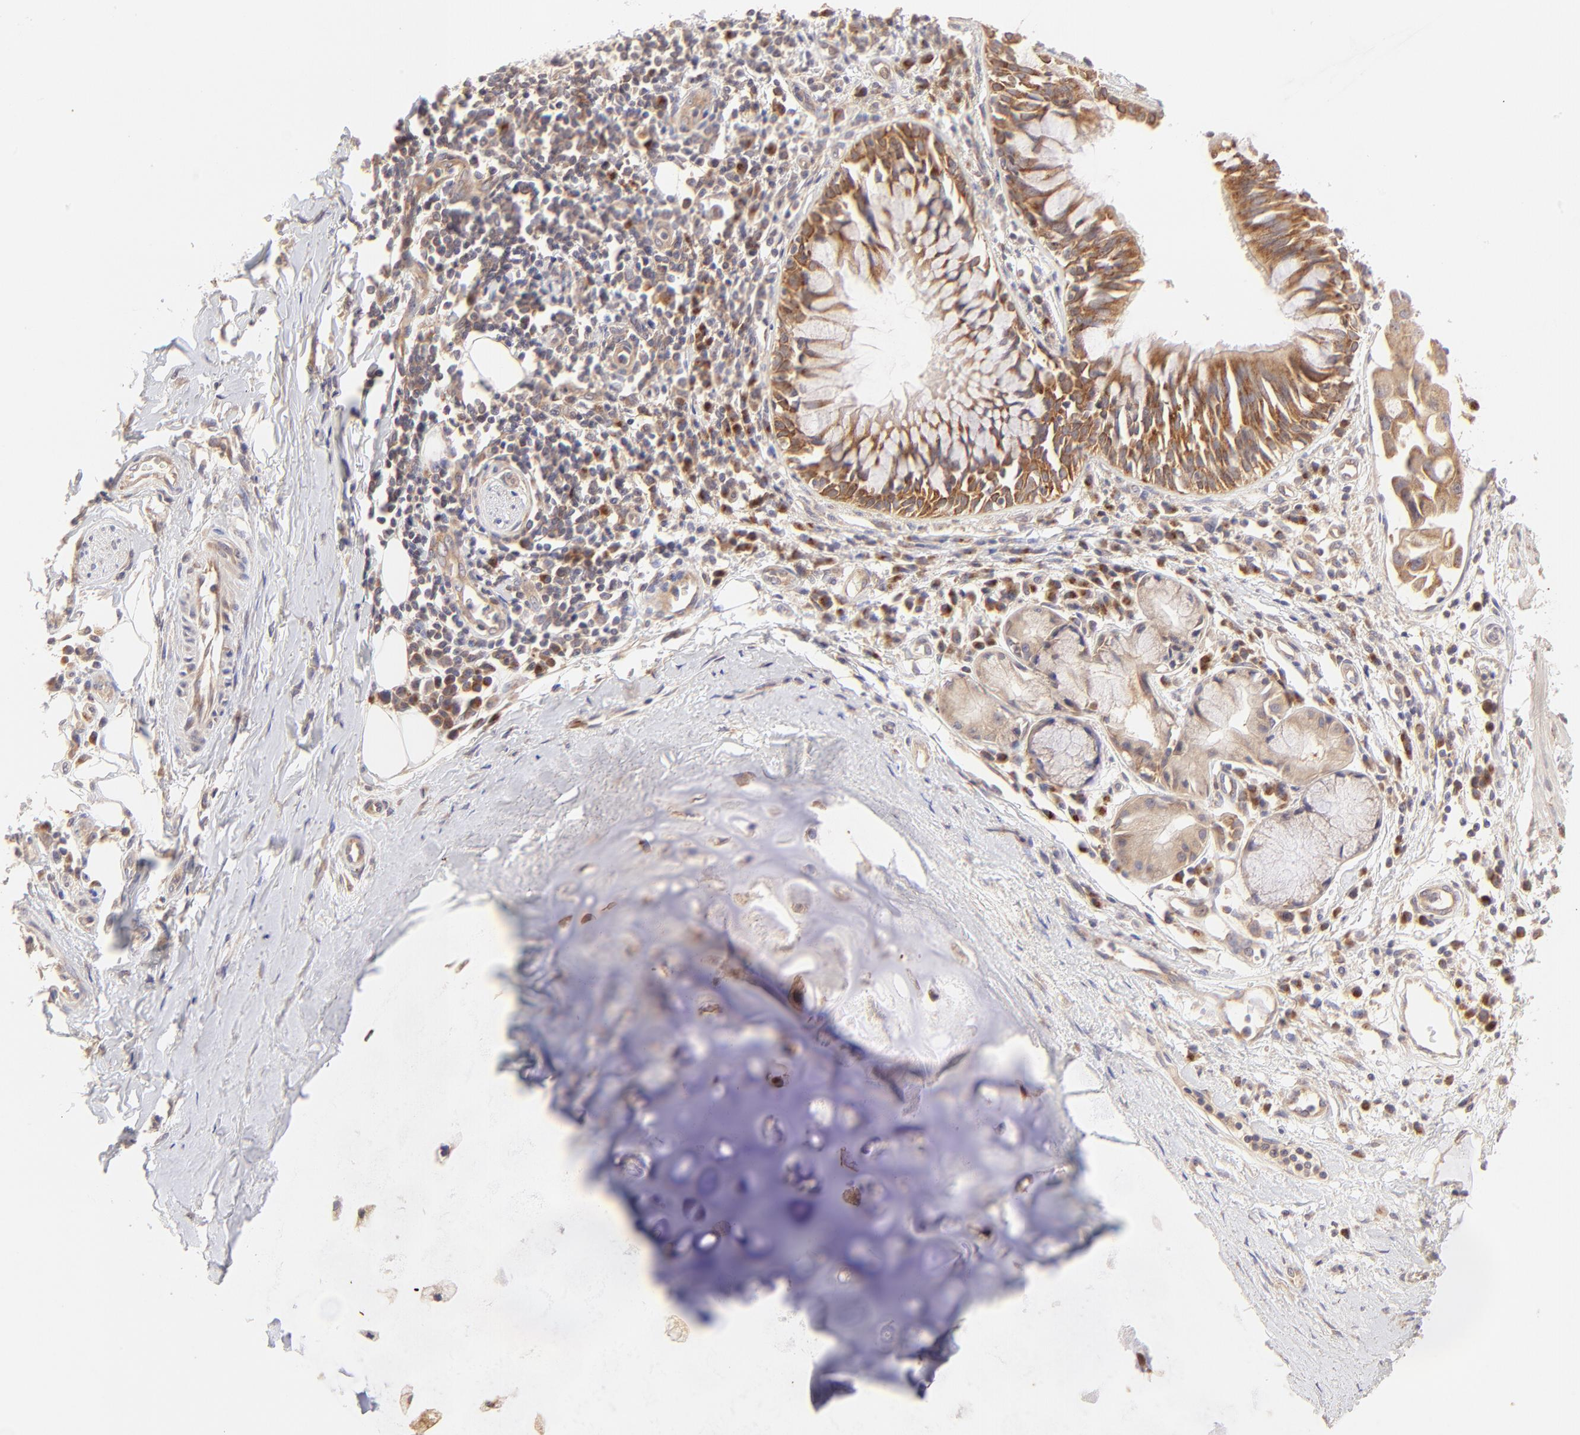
{"staining": {"intensity": "negative", "quantity": "none", "location": "none"}, "tissue": "adipose tissue", "cell_type": "Adipocytes", "image_type": "normal", "snomed": [{"axis": "morphology", "description": "Normal tissue, NOS"}, {"axis": "morphology", "description": "Adenocarcinoma, NOS"}, {"axis": "topography", "description": "Cartilage tissue"}, {"axis": "topography", "description": "Bronchus"}, {"axis": "topography", "description": "Lung"}], "caption": "A high-resolution photomicrograph shows immunohistochemistry (IHC) staining of benign adipose tissue, which shows no significant positivity in adipocytes. Brightfield microscopy of IHC stained with DAB (brown) and hematoxylin (blue), captured at high magnification.", "gene": "TNRC6B", "patient": {"sex": "female", "age": 67}}